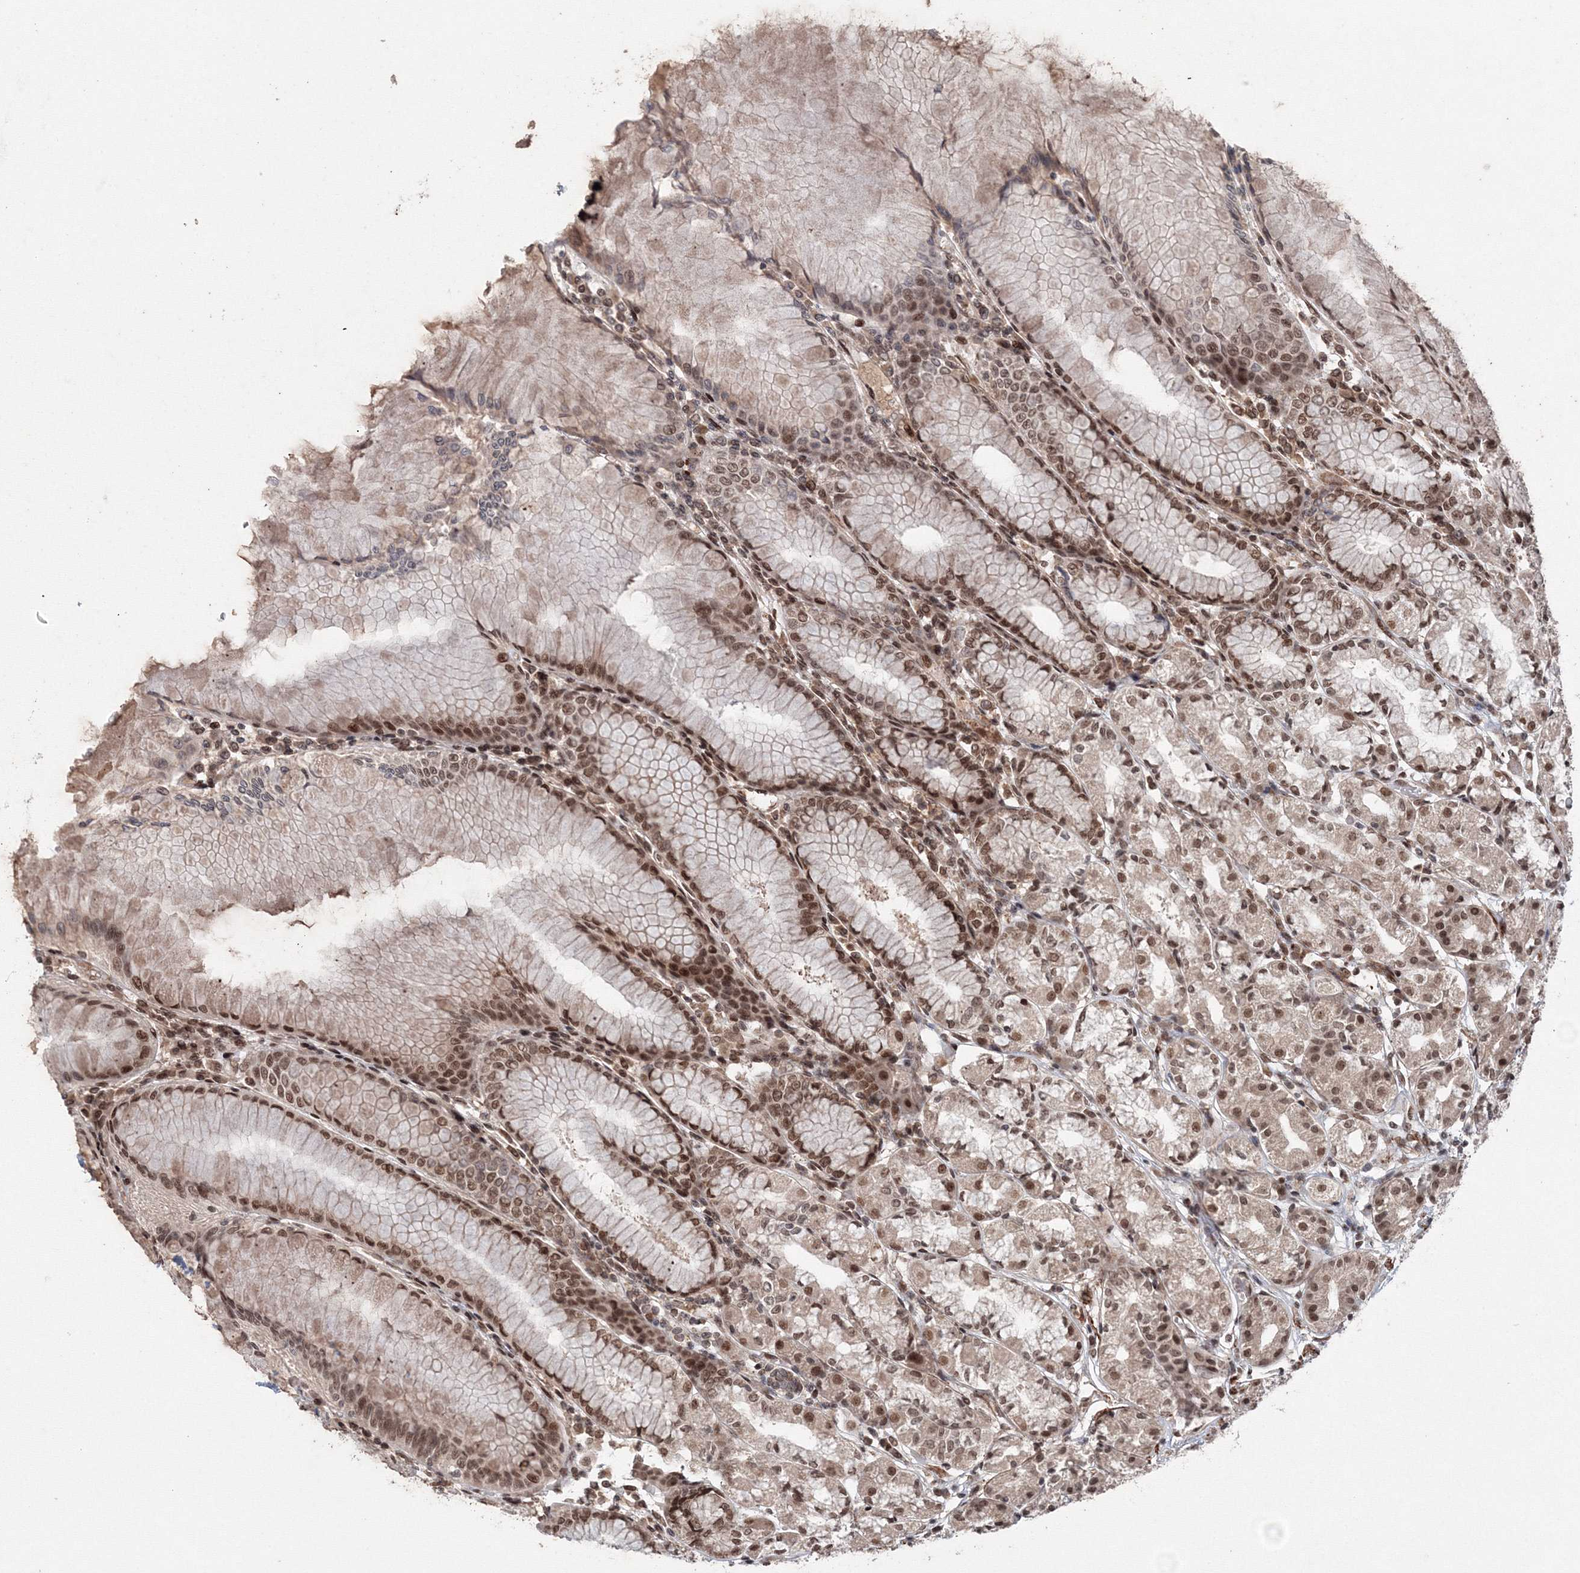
{"staining": {"intensity": "moderate", "quantity": ">75%", "location": "cytoplasmic/membranous,nuclear"}, "tissue": "stomach", "cell_type": "Glandular cells", "image_type": "normal", "snomed": [{"axis": "morphology", "description": "Normal tissue, NOS"}, {"axis": "topography", "description": "Stomach"}], "caption": "Immunohistochemical staining of benign stomach reveals medium levels of moderate cytoplasmic/membranous,nuclear positivity in approximately >75% of glandular cells. The protein is stained brown, and the nuclei are stained in blue (DAB IHC with brightfield microscopy, high magnification).", "gene": "NOA1", "patient": {"sex": "female", "age": 57}}